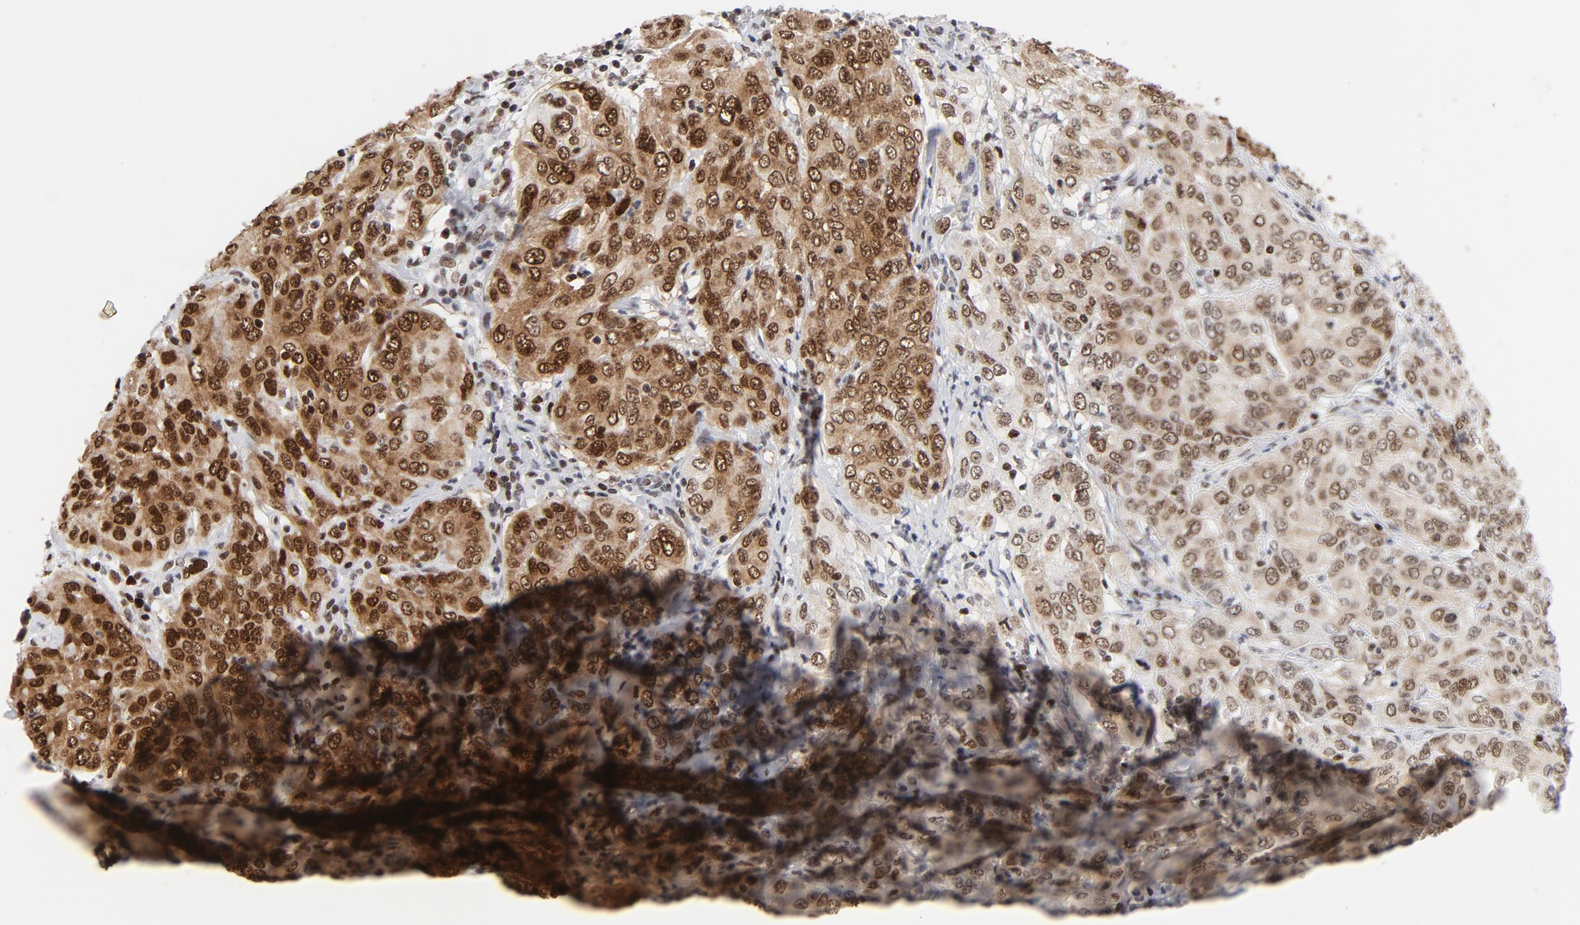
{"staining": {"intensity": "moderate", "quantity": ">75%", "location": "cytoplasmic/membranous,nuclear"}, "tissue": "cervical cancer", "cell_type": "Tumor cells", "image_type": "cancer", "snomed": [{"axis": "morphology", "description": "Squamous cell carcinoma, NOS"}, {"axis": "topography", "description": "Cervix"}], "caption": "Squamous cell carcinoma (cervical) stained with DAB IHC demonstrates medium levels of moderate cytoplasmic/membranous and nuclear positivity in approximately >75% of tumor cells.", "gene": "RFC4", "patient": {"sex": "female", "age": 38}}